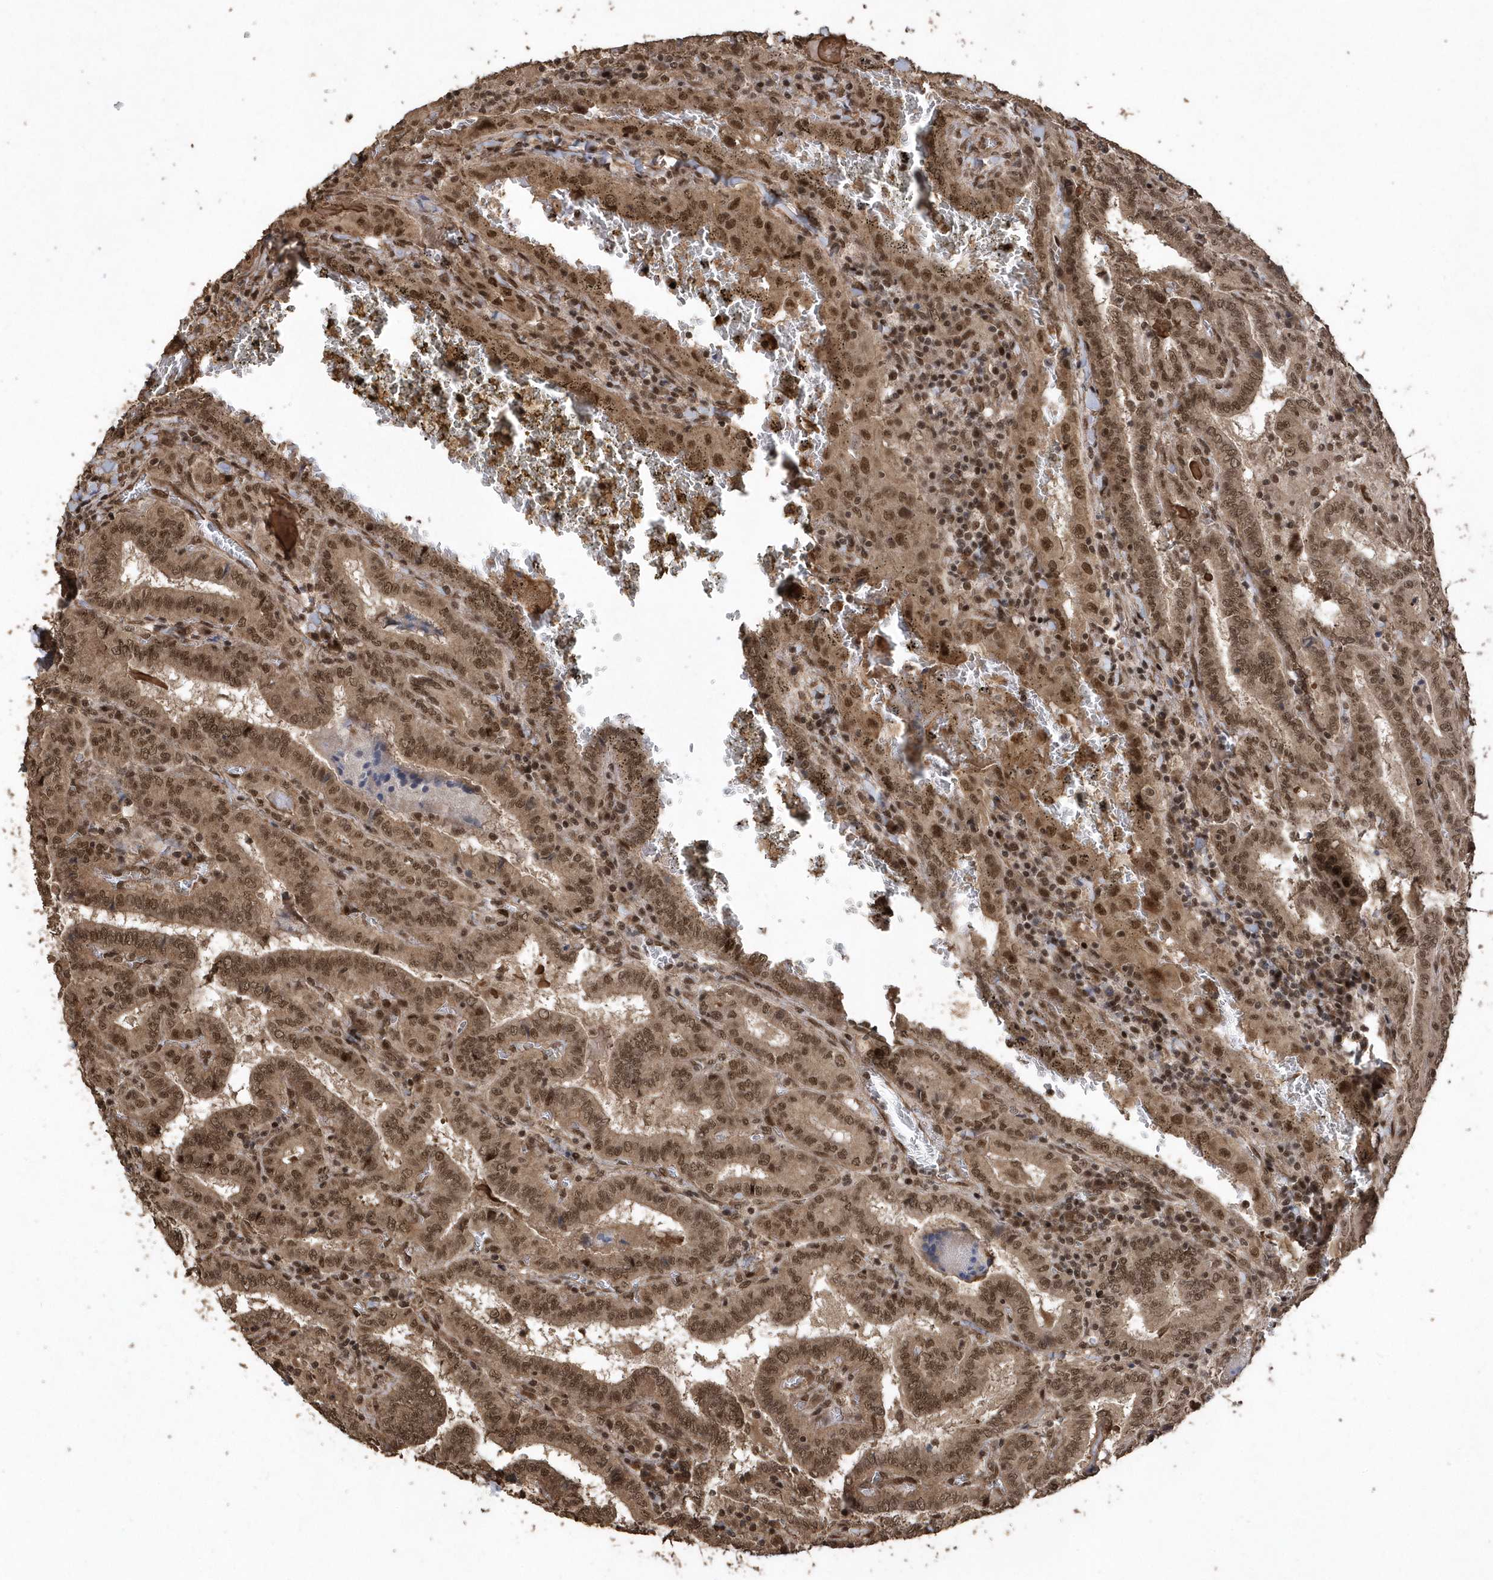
{"staining": {"intensity": "moderate", "quantity": ">75%", "location": "cytoplasmic/membranous,nuclear"}, "tissue": "thyroid cancer", "cell_type": "Tumor cells", "image_type": "cancer", "snomed": [{"axis": "morphology", "description": "Papillary adenocarcinoma, NOS"}, {"axis": "topography", "description": "Thyroid gland"}], "caption": "Protein expression analysis of human thyroid cancer reveals moderate cytoplasmic/membranous and nuclear positivity in about >75% of tumor cells.", "gene": "INTS12", "patient": {"sex": "female", "age": 72}}